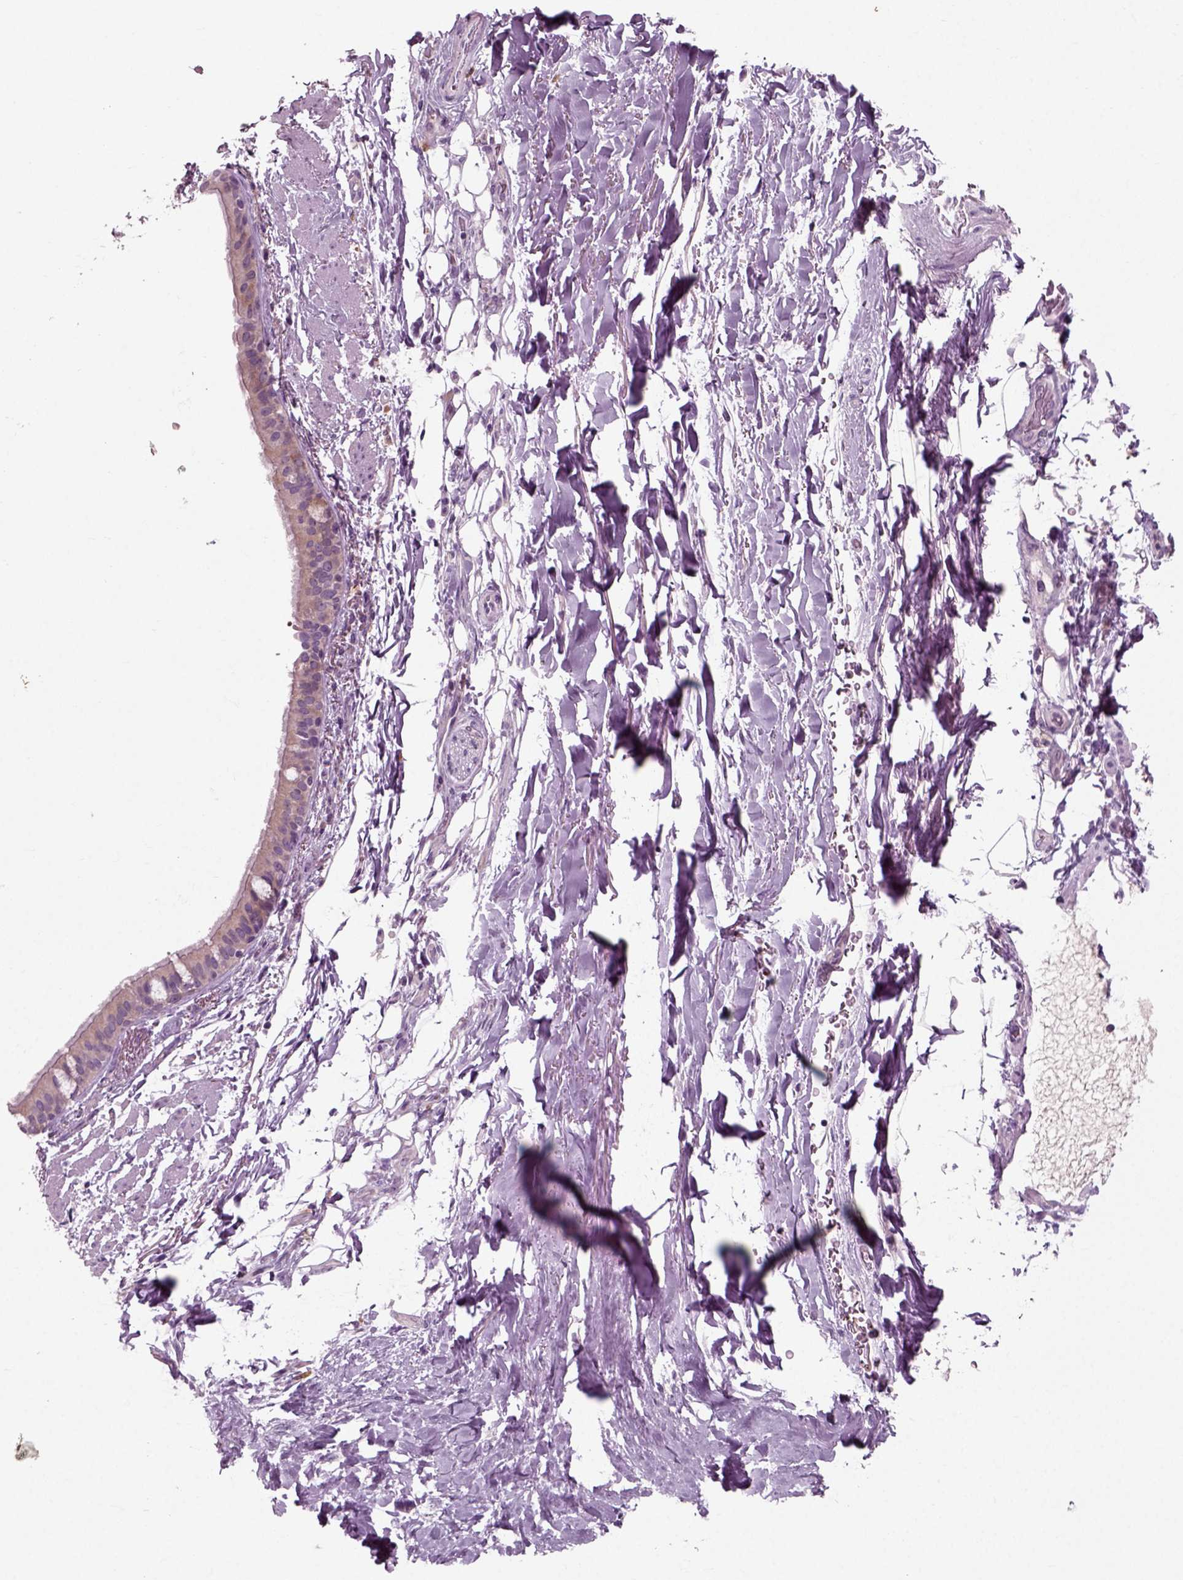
{"staining": {"intensity": "weak", "quantity": ">75%", "location": "cytoplasmic/membranous"}, "tissue": "bronchus", "cell_type": "Respiratory epithelial cells", "image_type": "normal", "snomed": [{"axis": "morphology", "description": "Normal tissue, NOS"}, {"axis": "morphology", "description": "Squamous cell carcinoma, NOS"}, {"axis": "topography", "description": "Bronchus"}, {"axis": "topography", "description": "Lung"}], "caption": "Respiratory epithelial cells show weak cytoplasmic/membranous expression in approximately >75% of cells in unremarkable bronchus.", "gene": "RND2", "patient": {"sex": "male", "age": 69}}